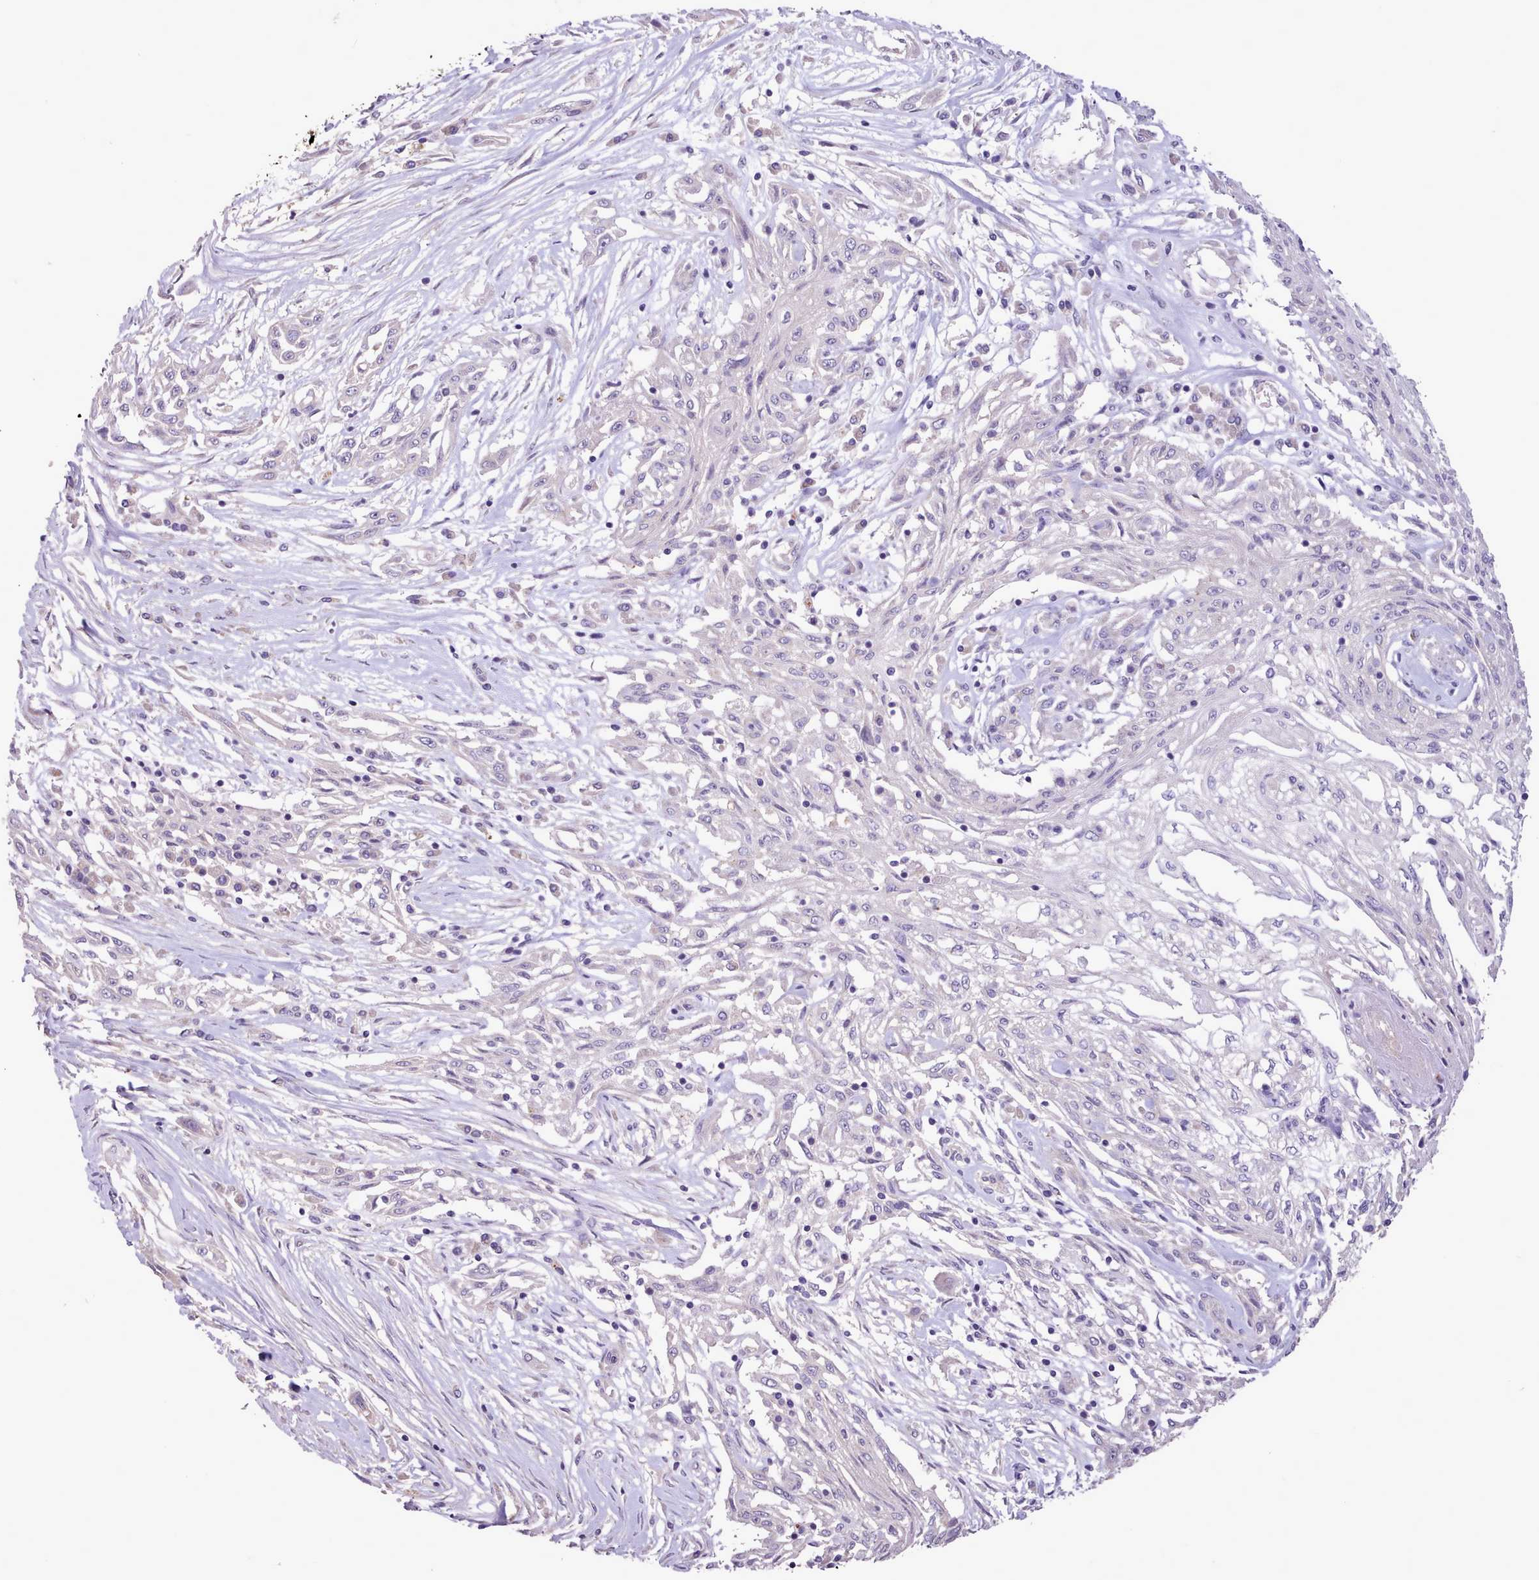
{"staining": {"intensity": "negative", "quantity": "none", "location": "none"}, "tissue": "skin cancer", "cell_type": "Tumor cells", "image_type": "cancer", "snomed": [{"axis": "morphology", "description": "Squamous cell carcinoma, NOS"}, {"axis": "morphology", "description": "Squamous cell carcinoma, metastatic, NOS"}, {"axis": "topography", "description": "Skin"}, {"axis": "topography", "description": "Lymph node"}], "caption": "Skin metastatic squamous cell carcinoma was stained to show a protein in brown. There is no significant positivity in tumor cells. The staining is performed using DAB brown chromogen with nuclei counter-stained in using hematoxylin.", "gene": "ZNF607", "patient": {"sex": "male", "age": 75}}